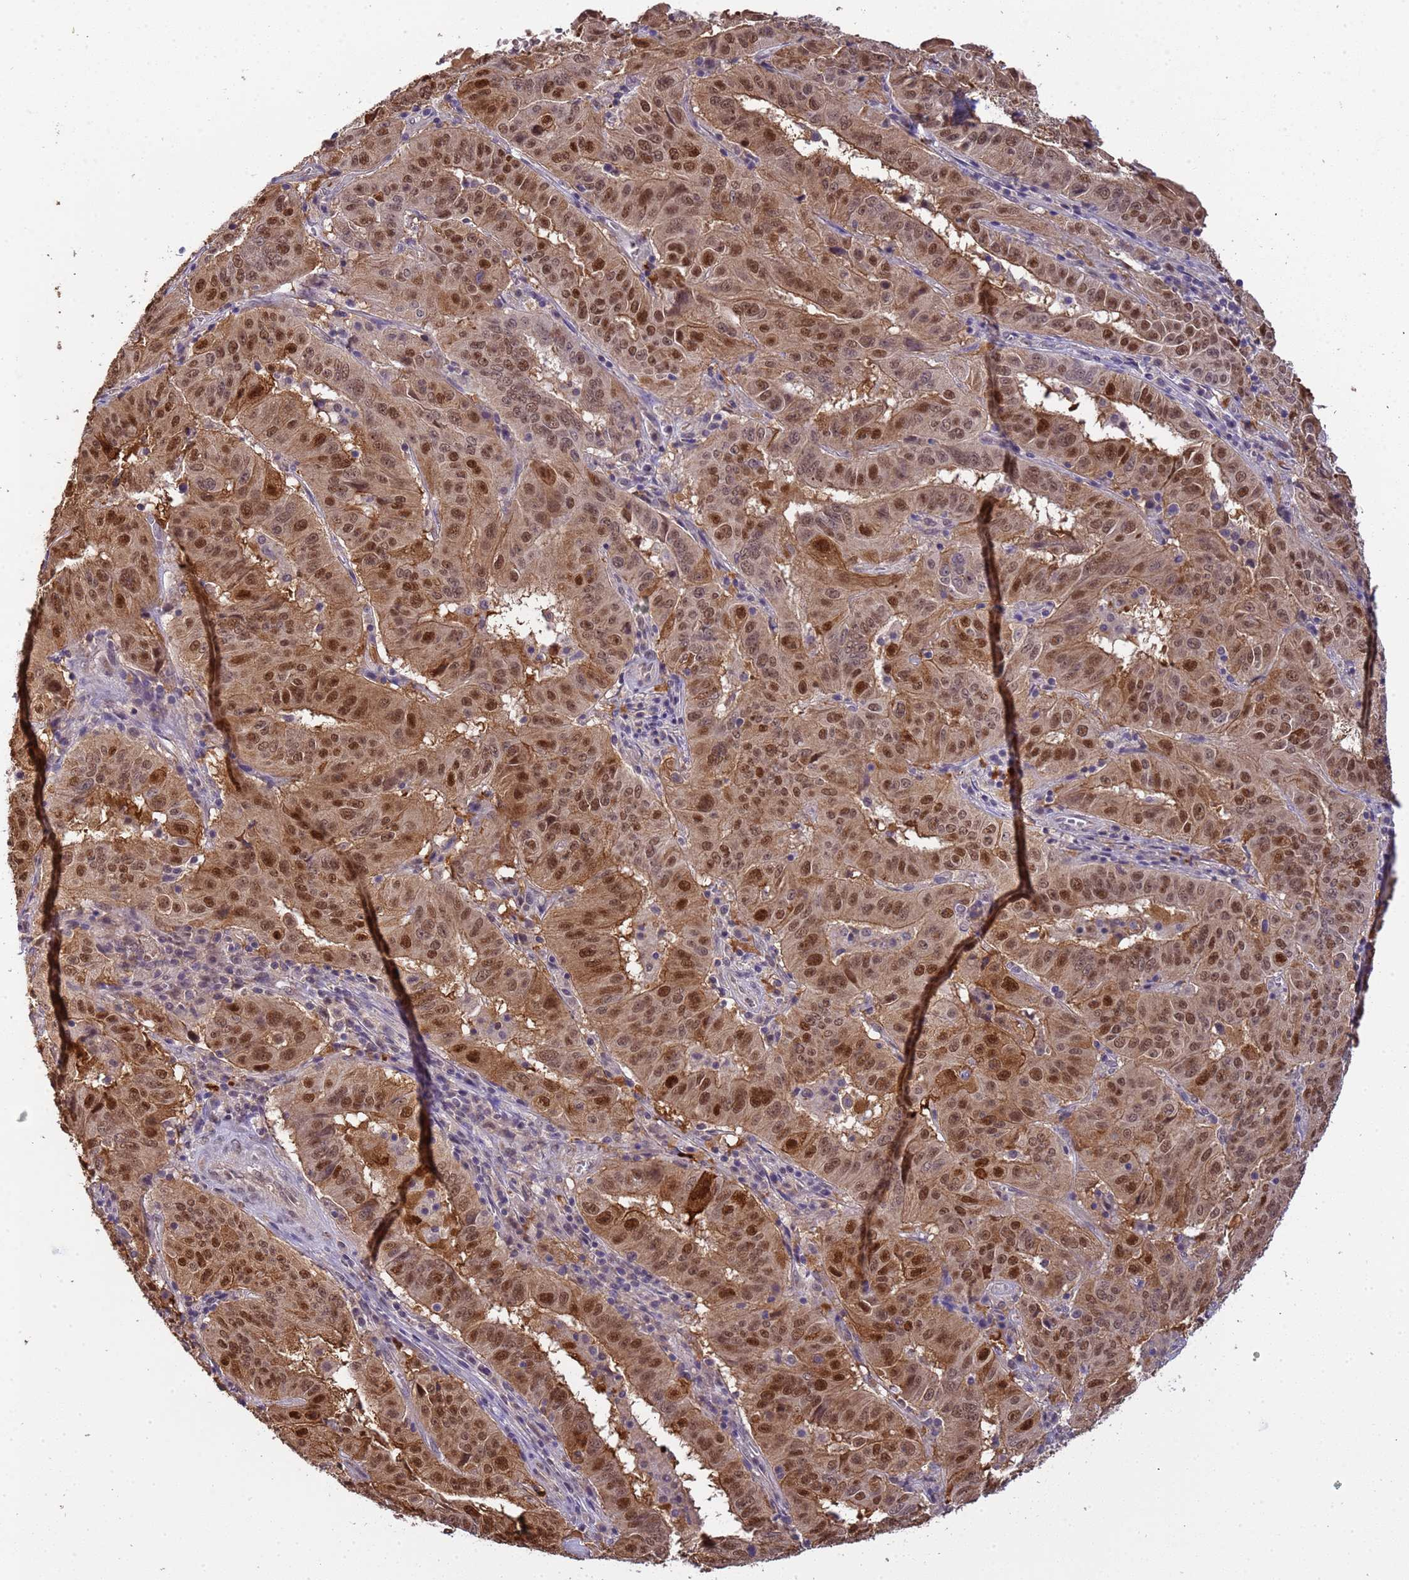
{"staining": {"intensity": "moderate", "quantity": ">75%", "location": "cytoplasmic/membranous,nuclear"}, "tissue": "pancreatic cancer", "cell_type": "Tumor cells", "image_type": "cancer", "snomed": [{"axis": "morphology", "description": "Adenocarcinoma, NOS"}, {"axis": "topography", "description": "Pancreas"}], "caption": "Protein staining of pancreatic adenocarcinoma tissue displays moderate cytoplasmic/membranous and nuclear positivity in approximately >75% of tumor cells. (IHC, brightfield microscopy, high magnification).", "gene": "ZBTB5", "patient": {"sex": "male", "age": 63}}